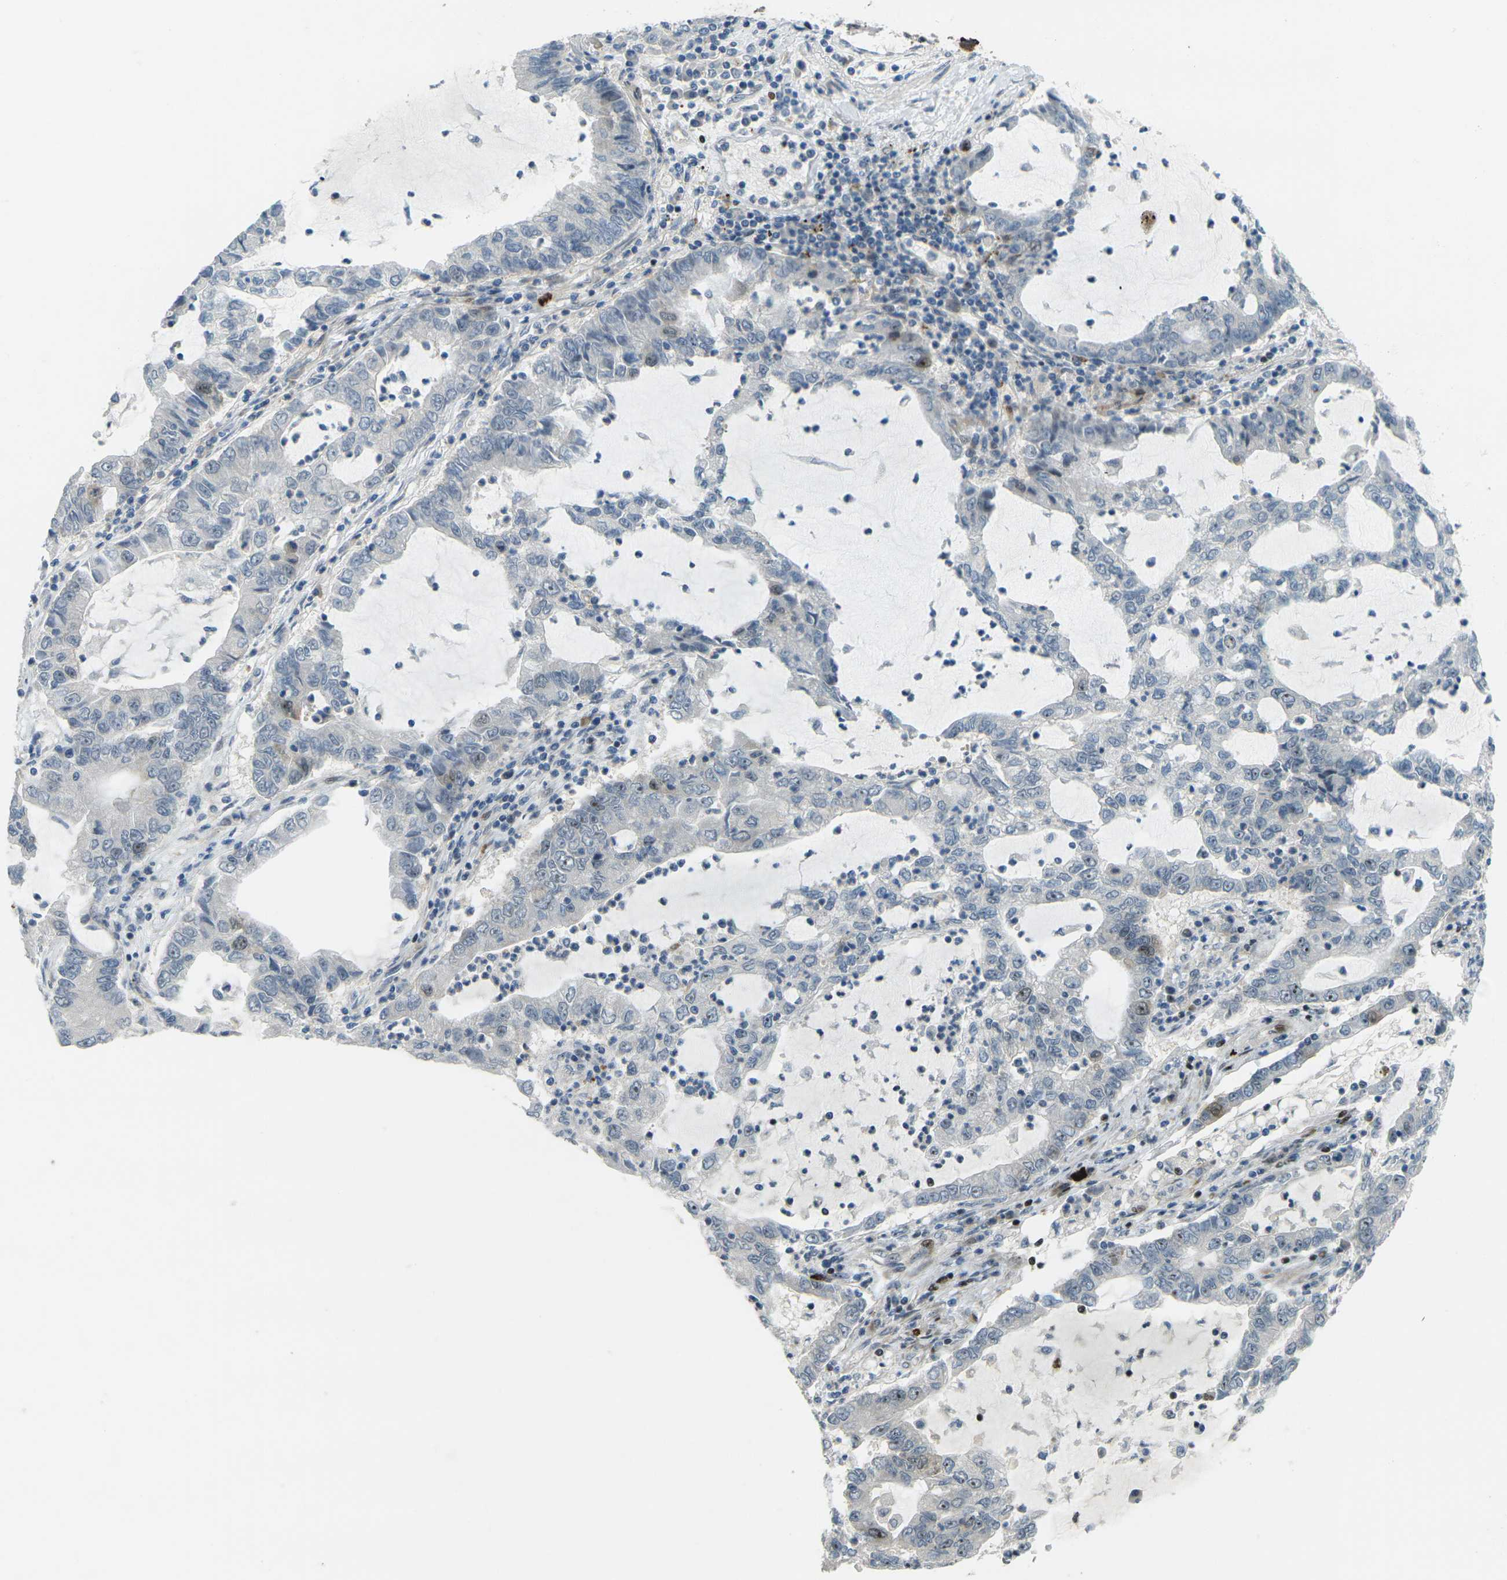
{"staining": {"intensity": "moderate", "quantity": "<25%", "location": "nuclear"}, "tissue": "lung cancer", "cell_type": "Tumor cells", "image_type": "cancer", "snomed": [{"axis": "morphology", "description": "Adenocarcinoma, NOS"}, {"axis": "topography", "description": "Lung"}], "caption": "Protein expression analysis of lung cancer (adenocarcinoma) exhibits moderate nuclear positivity in about <25% of tumor cells.", "gene": "UBE2C", "patient": {"sex": "female", "age": 51}}